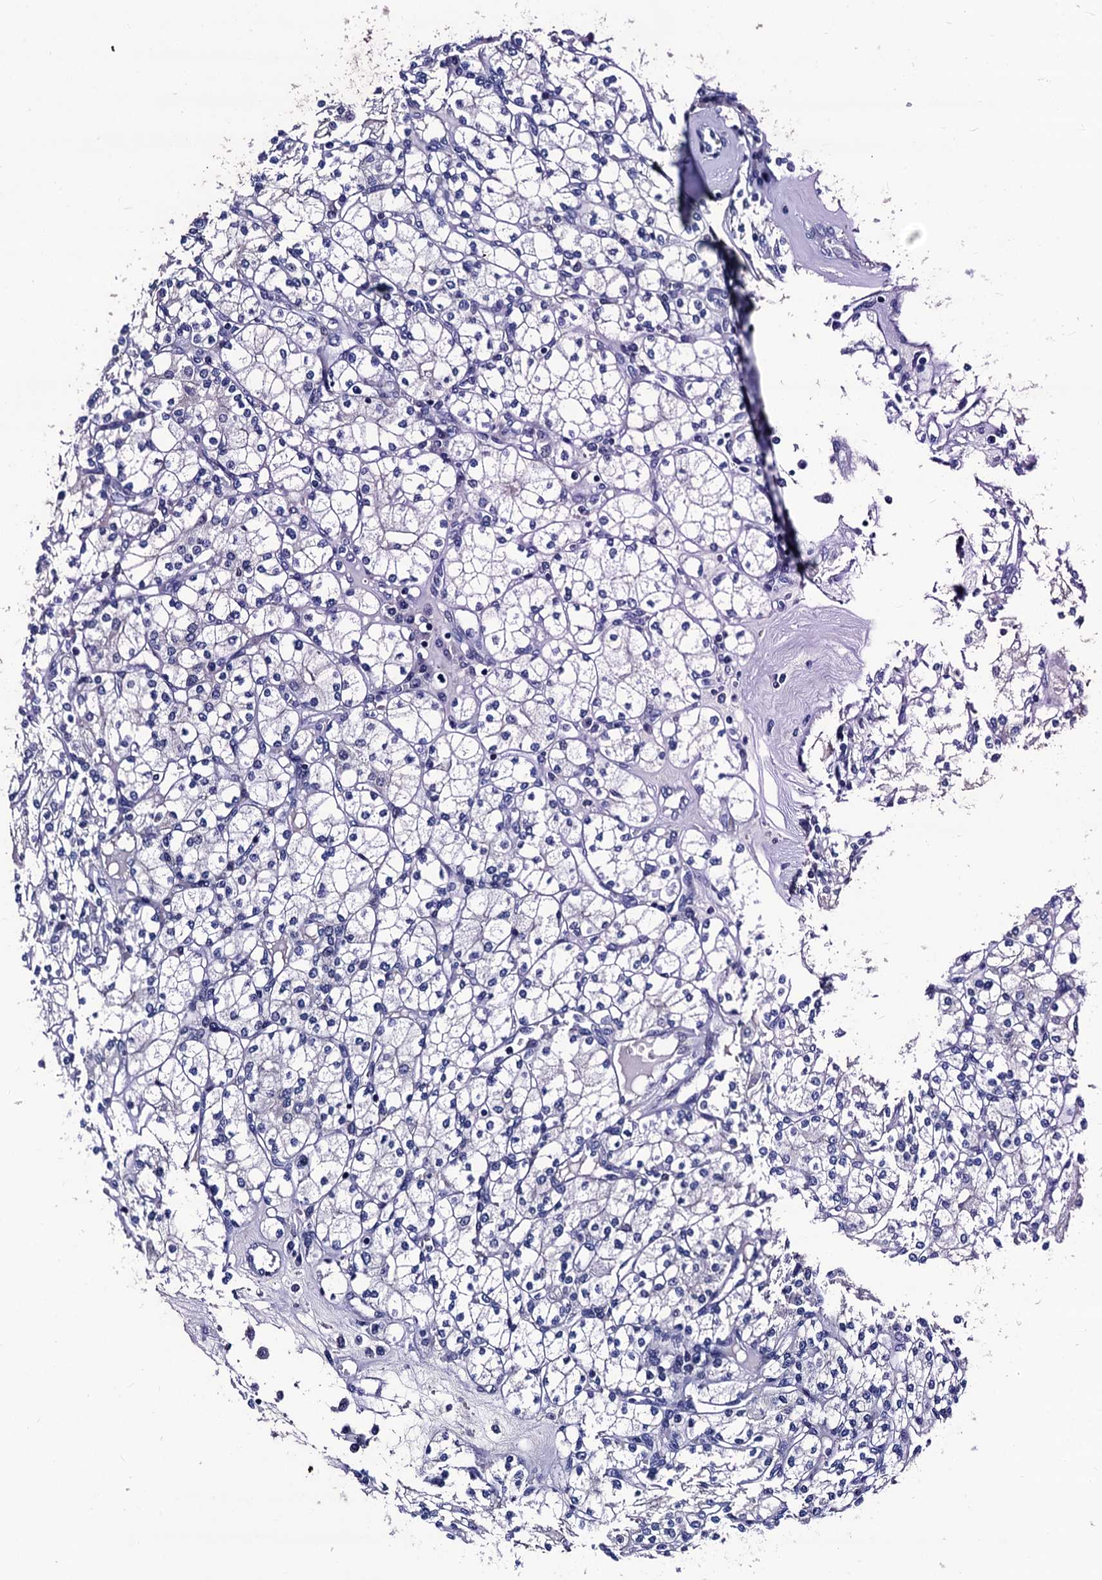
{"staining": {"intensity": "negative", "quantity": "none", "location": "none"}, "tissue": "renal cancer", "cell_type": "Tumor cells", "image_type": "cancer", "snomed": [{"axis": "morphology", "description": "Adenocarcinoma, NOS"}, {"axis": "topography", "description": "Kidney"}], "caption": "Renal cancer (adenocarcinoma) was stained to show a protein in brown. There is no significant expression in tumor cells.", "gene": "LRRC30", "patient": {"sex": "male", "age": 77}}